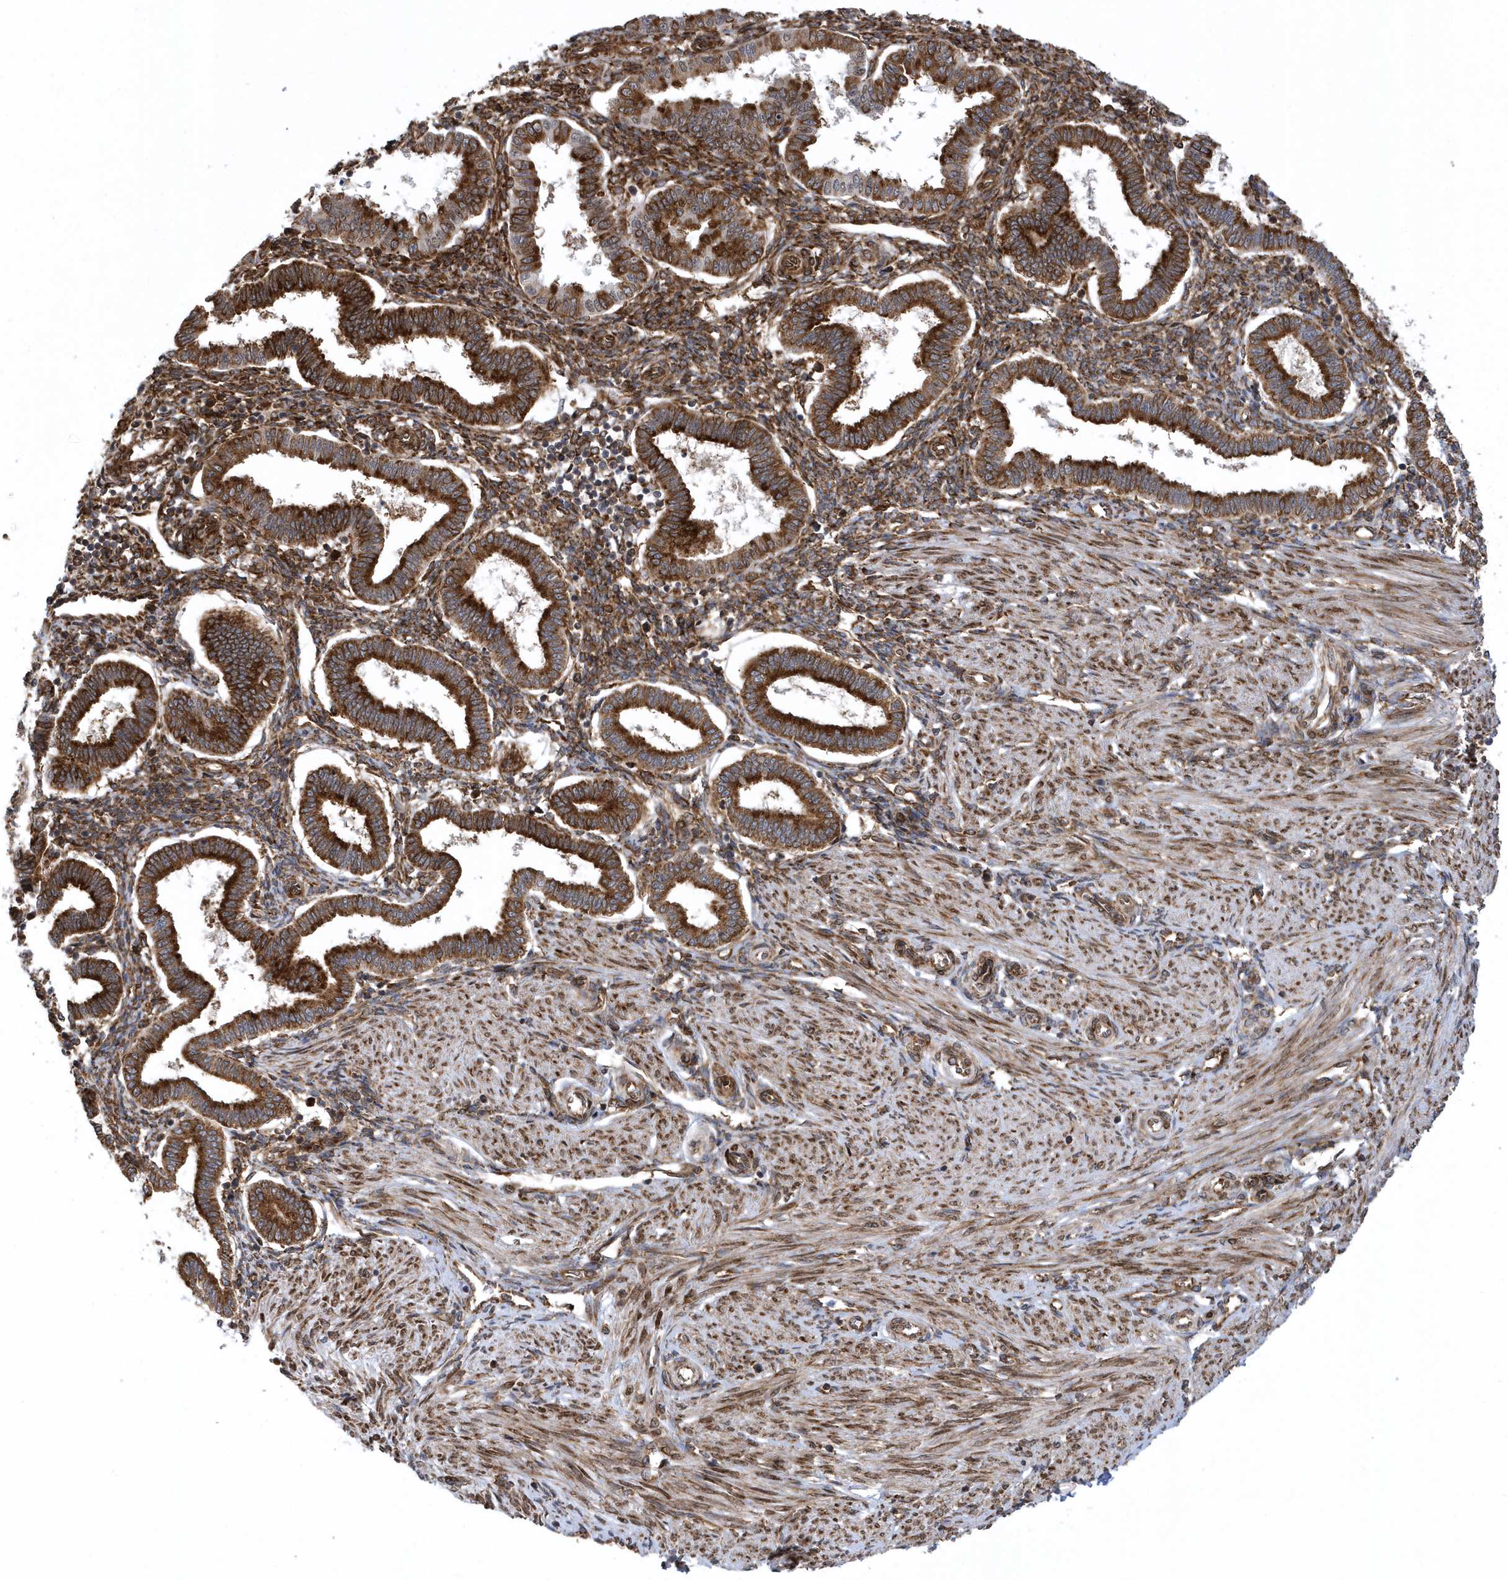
{"staining": {"intensity": "strong", "quantity": ">75%", "location": "cytoplasmic/membranous"}, "tissue": "endometrium", "cell_type": "Cells in endometrial stroma", "image_type": "normal", "snomed": [{"axis": "morphology", "description": "Normal tissue, NOS"}, {"axis": "topography", "description": "Endometrium"}], "caption": "Protein staining of normal endometrium reveals strong cytoplasmic/membranous staining in approximately >75% of cells in endometrial stroma.", "gene": "PHF1", "patient": {"sex": "female", "age": 24}}